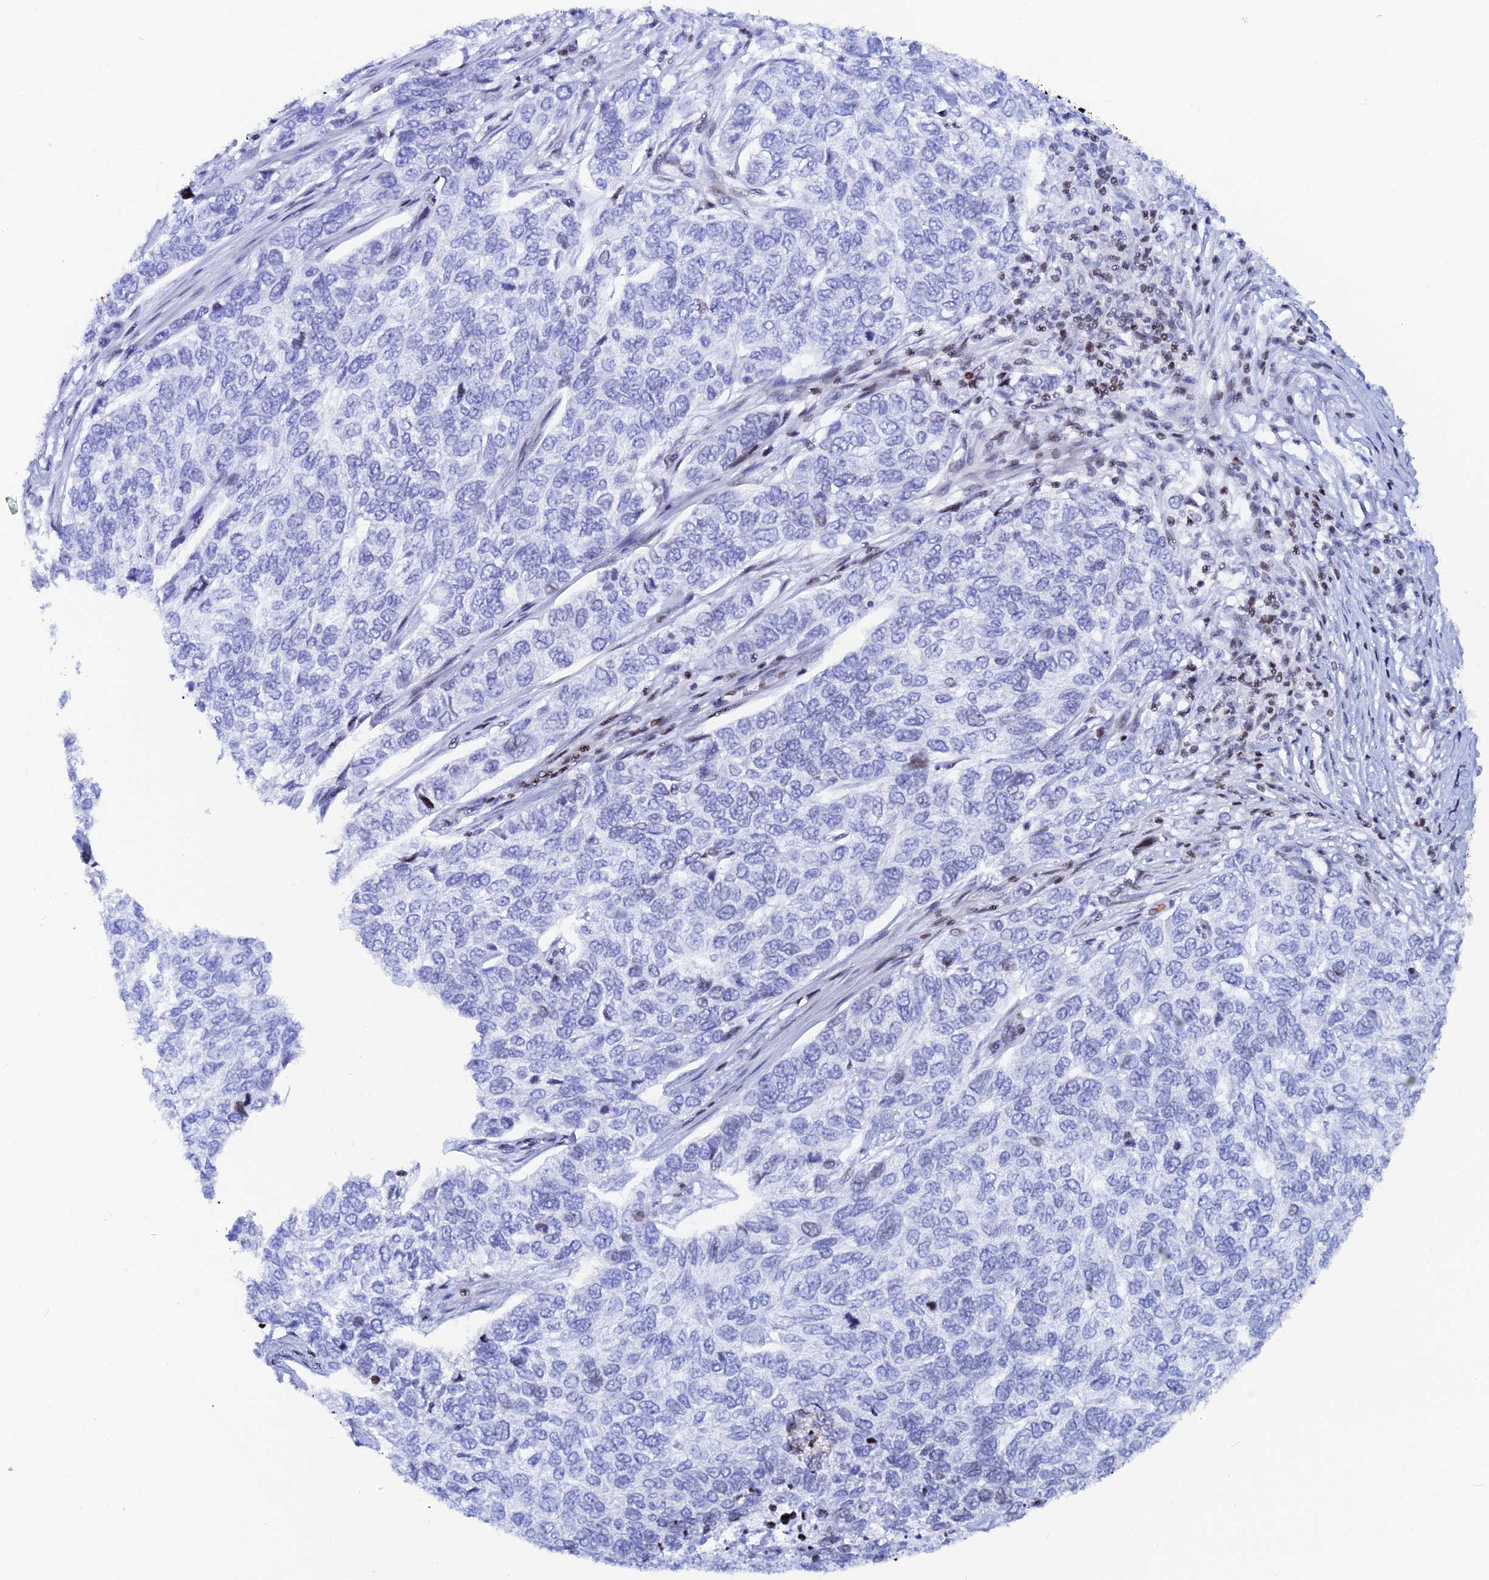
{"staining": {"intensity": "negative", "quantity": "none", "location": "none"}, "tissue": "skin cancer", "cell_type": "Tumor cells", "image_type": "cancer", "snomed": [{"axis": "morphology", "description": "Basal cell carcinoma"}, {"axis": "topography", "description": "Skin"}], "caption": "A high-resolution histopathology image shows immunohistochemistry staining of skin cancer (basal cell carcinoma), which exhibits no significant positivity in tumor cells.", "gene": "MYNN", "patient": {"sex": "female", "age": 65}}